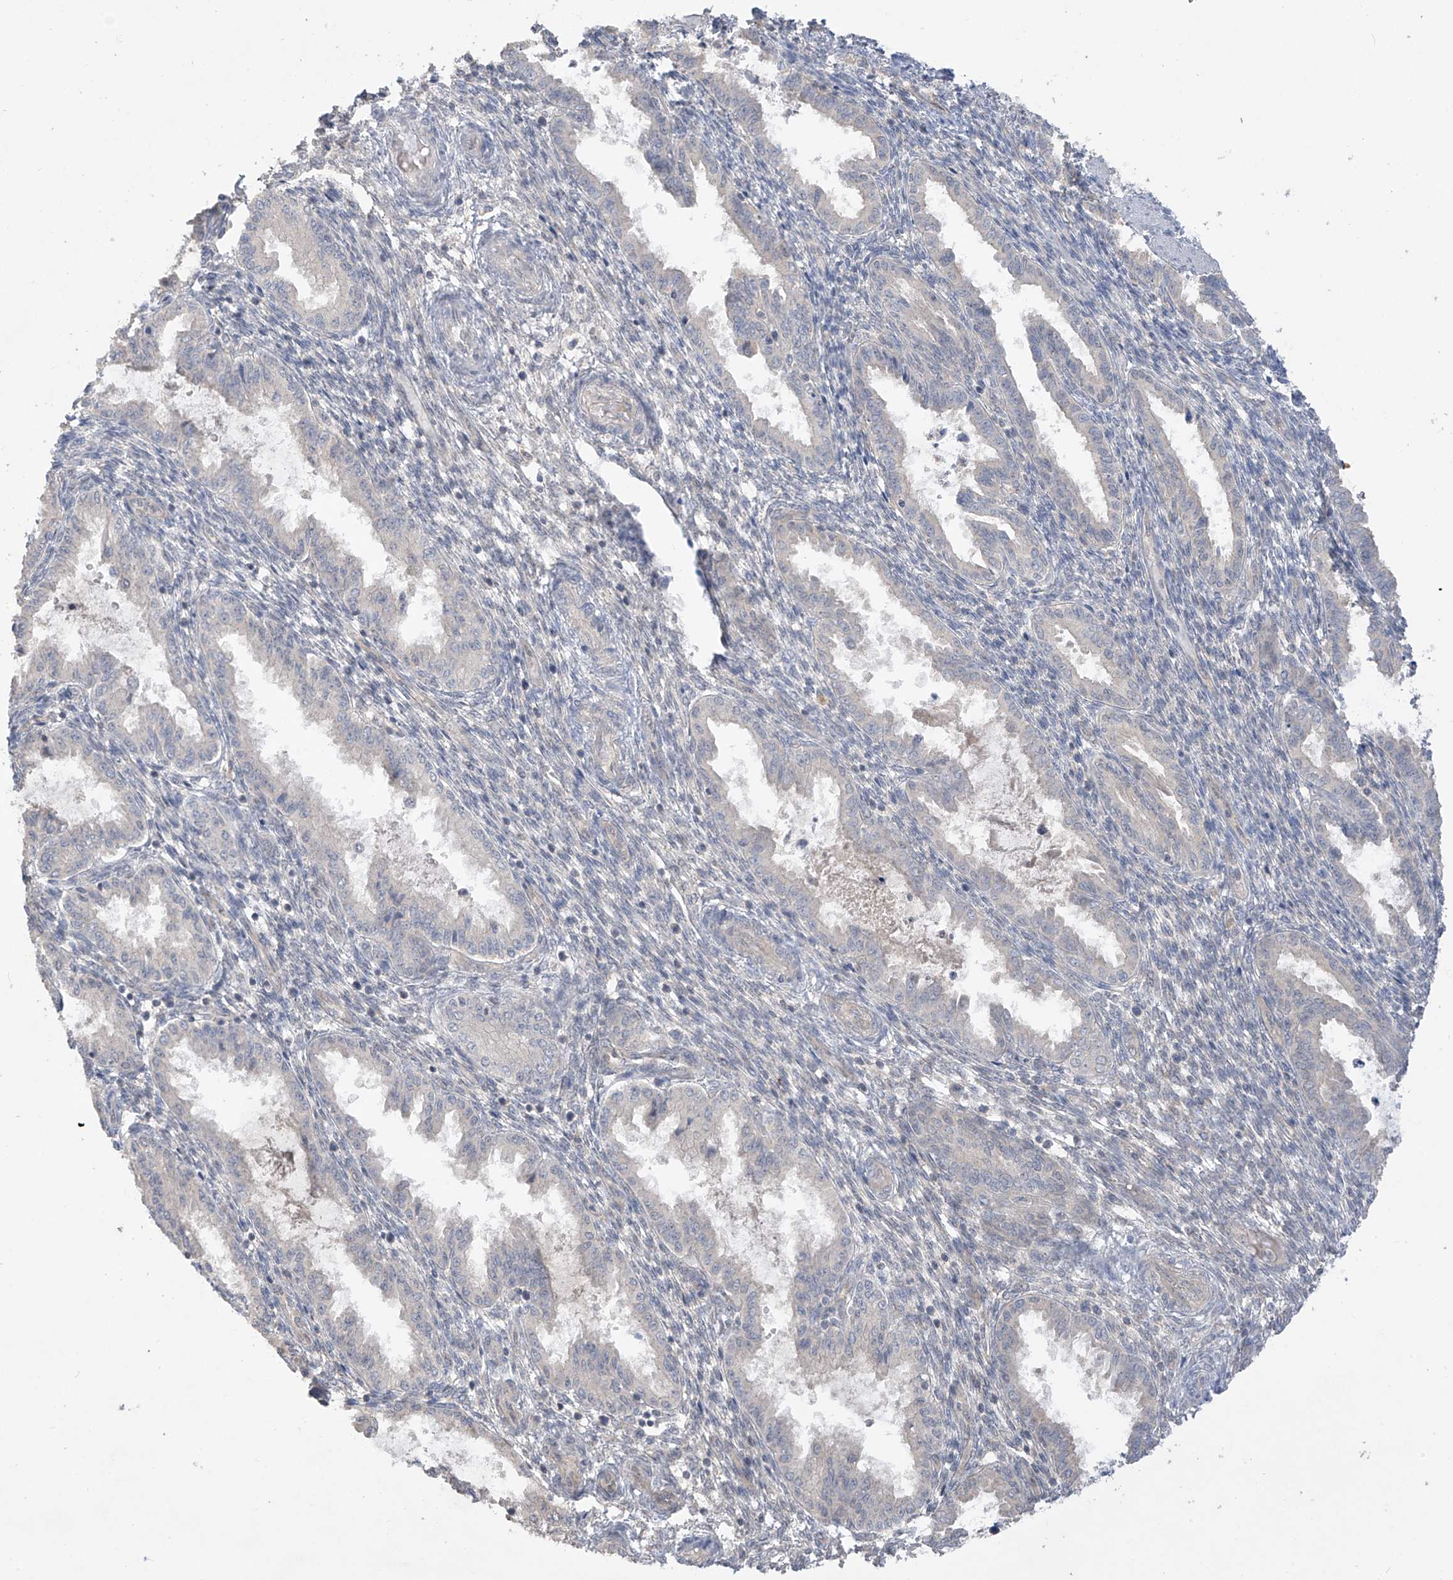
{"staining": {"intensity": "negative", "quantity": "none", "location": "none"}, "tissue": "endometrium", "cell_type": "Cells in endometrial stroma", "image_type": "normal", "snomed": [{"axis": "morphology", "description": "Normal tissue, NOS"}, {"axis": "topography", "description": "Endometrium"}], "caption": "An immunohistochemistry (IHC) micrograph of normal endometrium is shown. There is no staining in cells in endometrial stroma of endometrium. Brightfield microscopy of immunohistochemistry stained with DAB (3,3'-diaminobenzidine) (brown) and hematoxylin (blue), captured at high magnification.", "gene": "ANGEL2", "patient": {"sex": "female", "age": 33}}